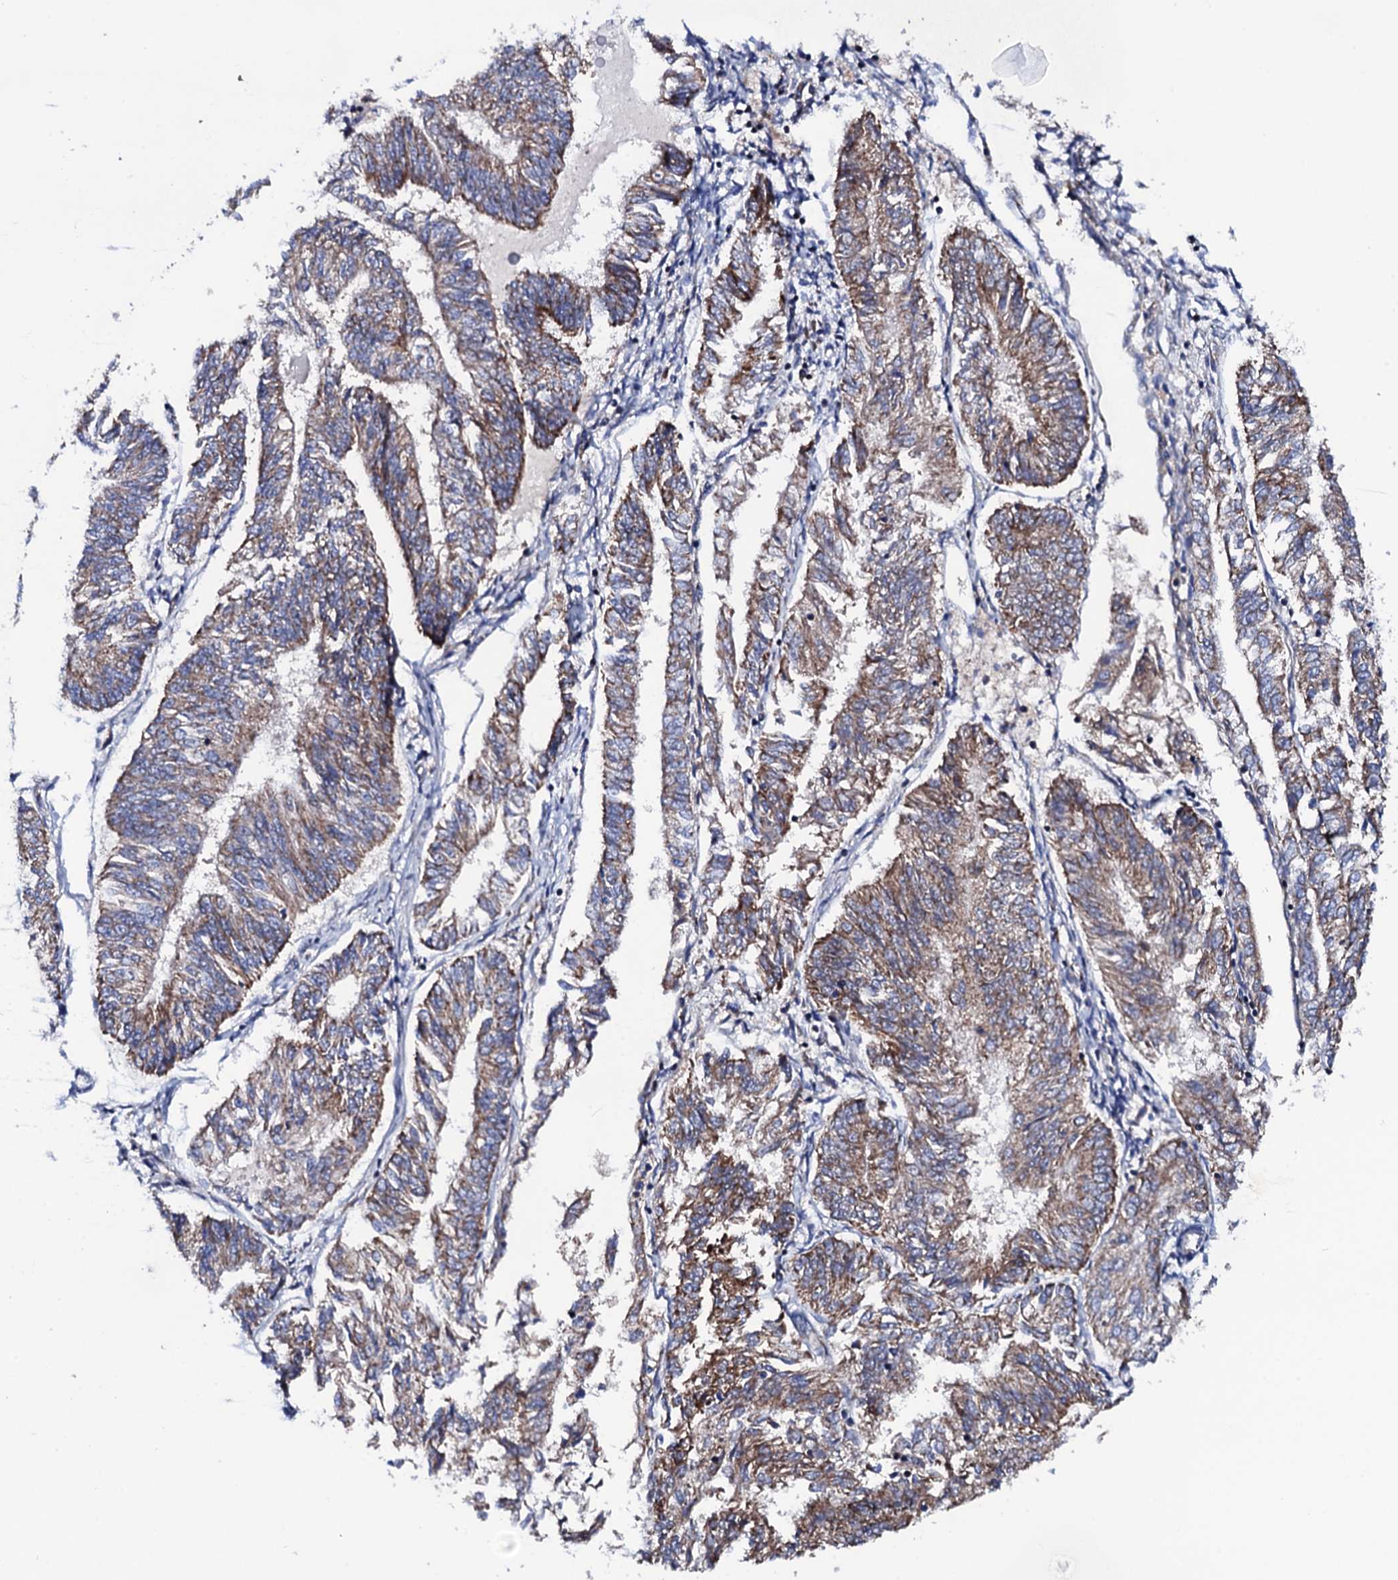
{"staining": {"intensity": "weak", "quantity": ">75%", "location": "cytoplasmic/membranous"}, "tissue": "endometrial cancer", "cell_type": "Tumor cells", "image_type": "cancer", "snomed": [{"axis": "morphology", "description": "Adenocarcinoma, NOS"}, {"axis": "topography", "description": "Endometrium"}], "caption": "High-magnification brightfield microscopy of endometrial cancer (adenocarcinoma) stained with DAB (3,3'-diaminobenzidine) (brown) and counterstained with hematoxylin (blue). tumor cells exhibit weak cytoplasmic/membranous expression is identified in approximately>75% of cells.", "gene": "PTCD3", "patient": {"sex": "female", "age": 58}}